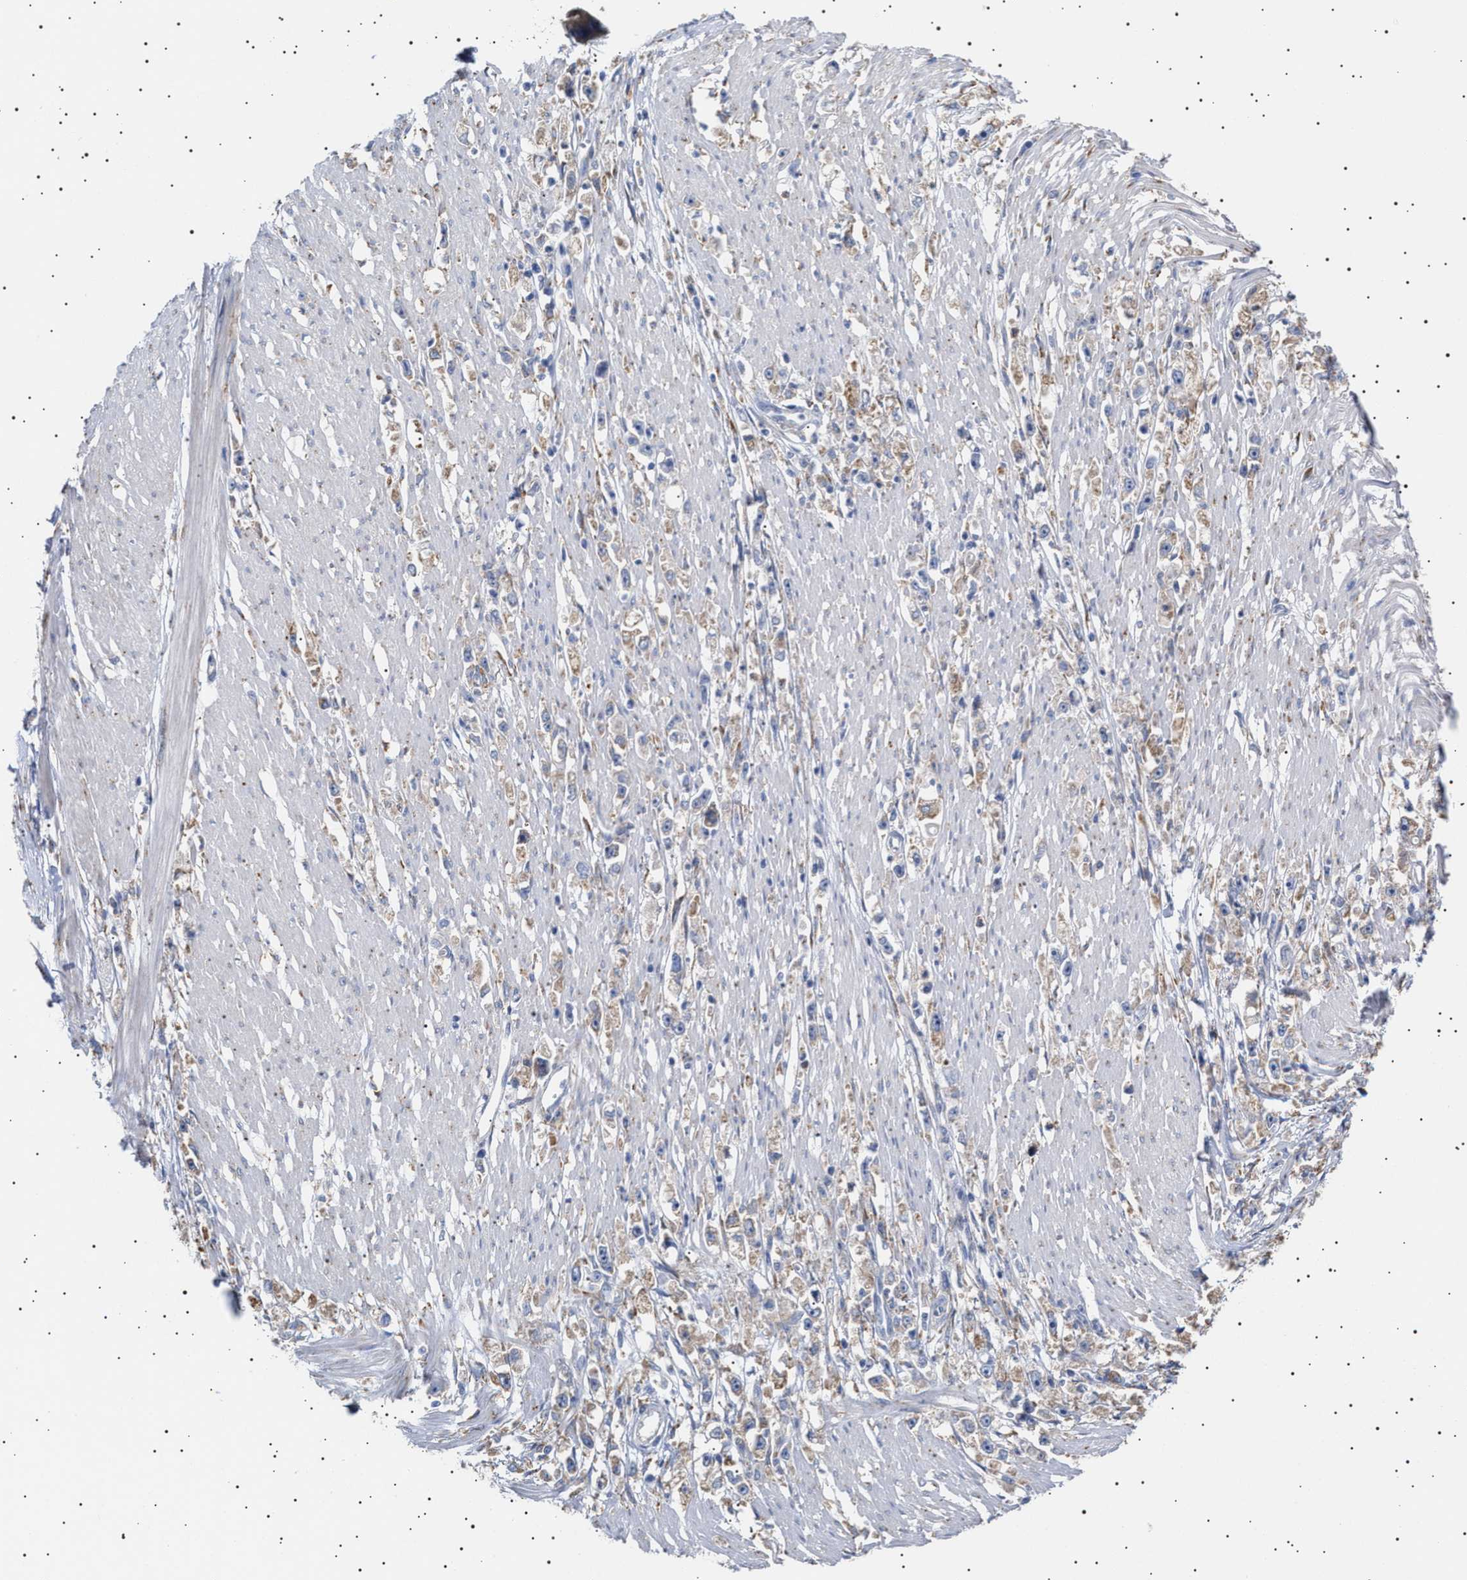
{"staining": {"intensity": "weak", "quantity": "25%-75%", "location": "cytoplasmic/membranous"}, "tissue": "stomach cancer", "cell_type": "Tumor cells", "image_type": "cancer", "snomed": [{"axis": "morphology", "description": "Adenocarcinoma, NOS"}, {"axis": "topography", "description": "Stomach"}], "caption": "Human stomach adenocarcinoma stained with a protein marker reveals weak staining in tumor cells.", "gene": "ERCC6L2", "patient": {"sex": "female", "age": 59}}